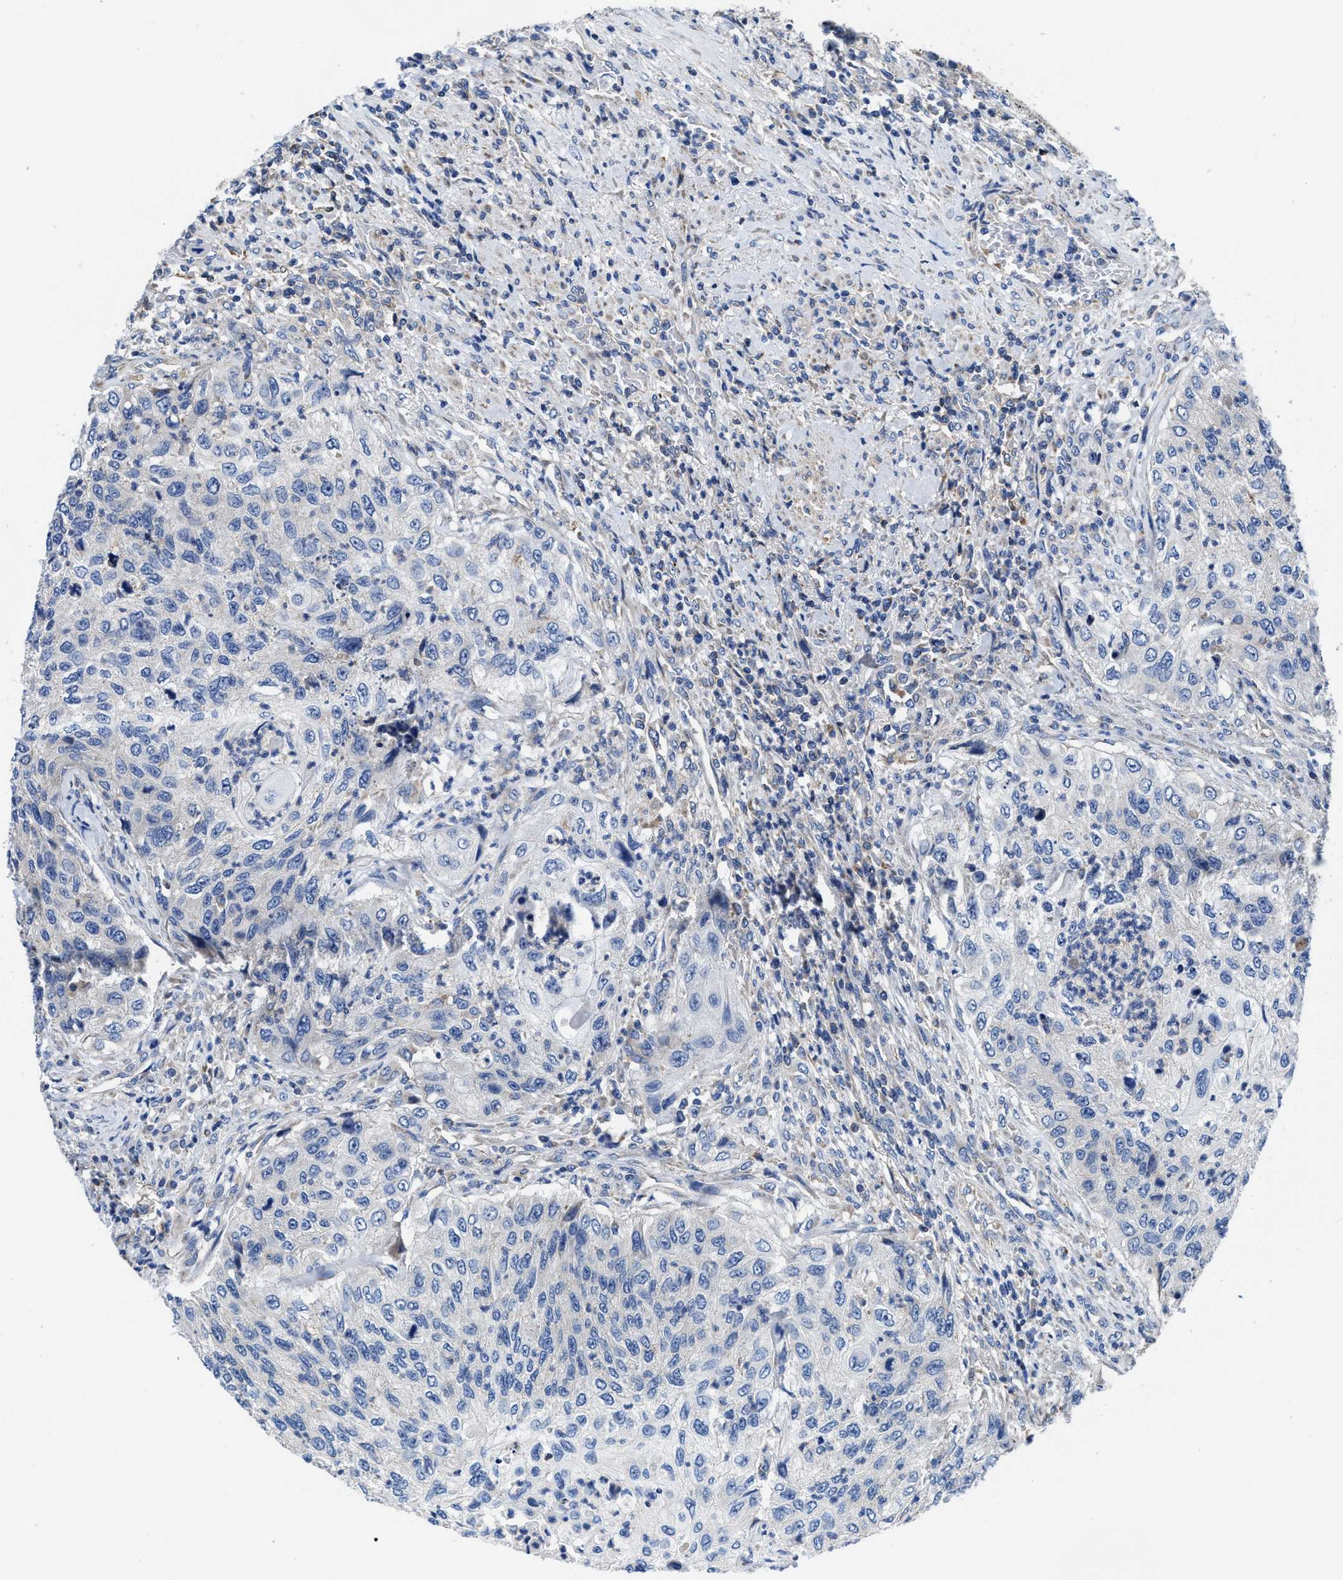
{"staining": {"intensity": "negative", "quantity": "none", "location": "none"}, "tissue": "urothelial cancer", "cell_type": "Tumor cells", "image_type": "cancer", "snomed": [{"axis": "morphology", "description": "Urothelial carcinoma, High grade"}, {"axis": "topography", "description": "Urinary bladder"}], "caption": "The immunohistochemistry (IHC) image has no significant expression in tumor cells of high-grade urothelial carcinoma tissue.", "gene": "TMEM30A", "patient": {"sex": "female", "age": 60}}